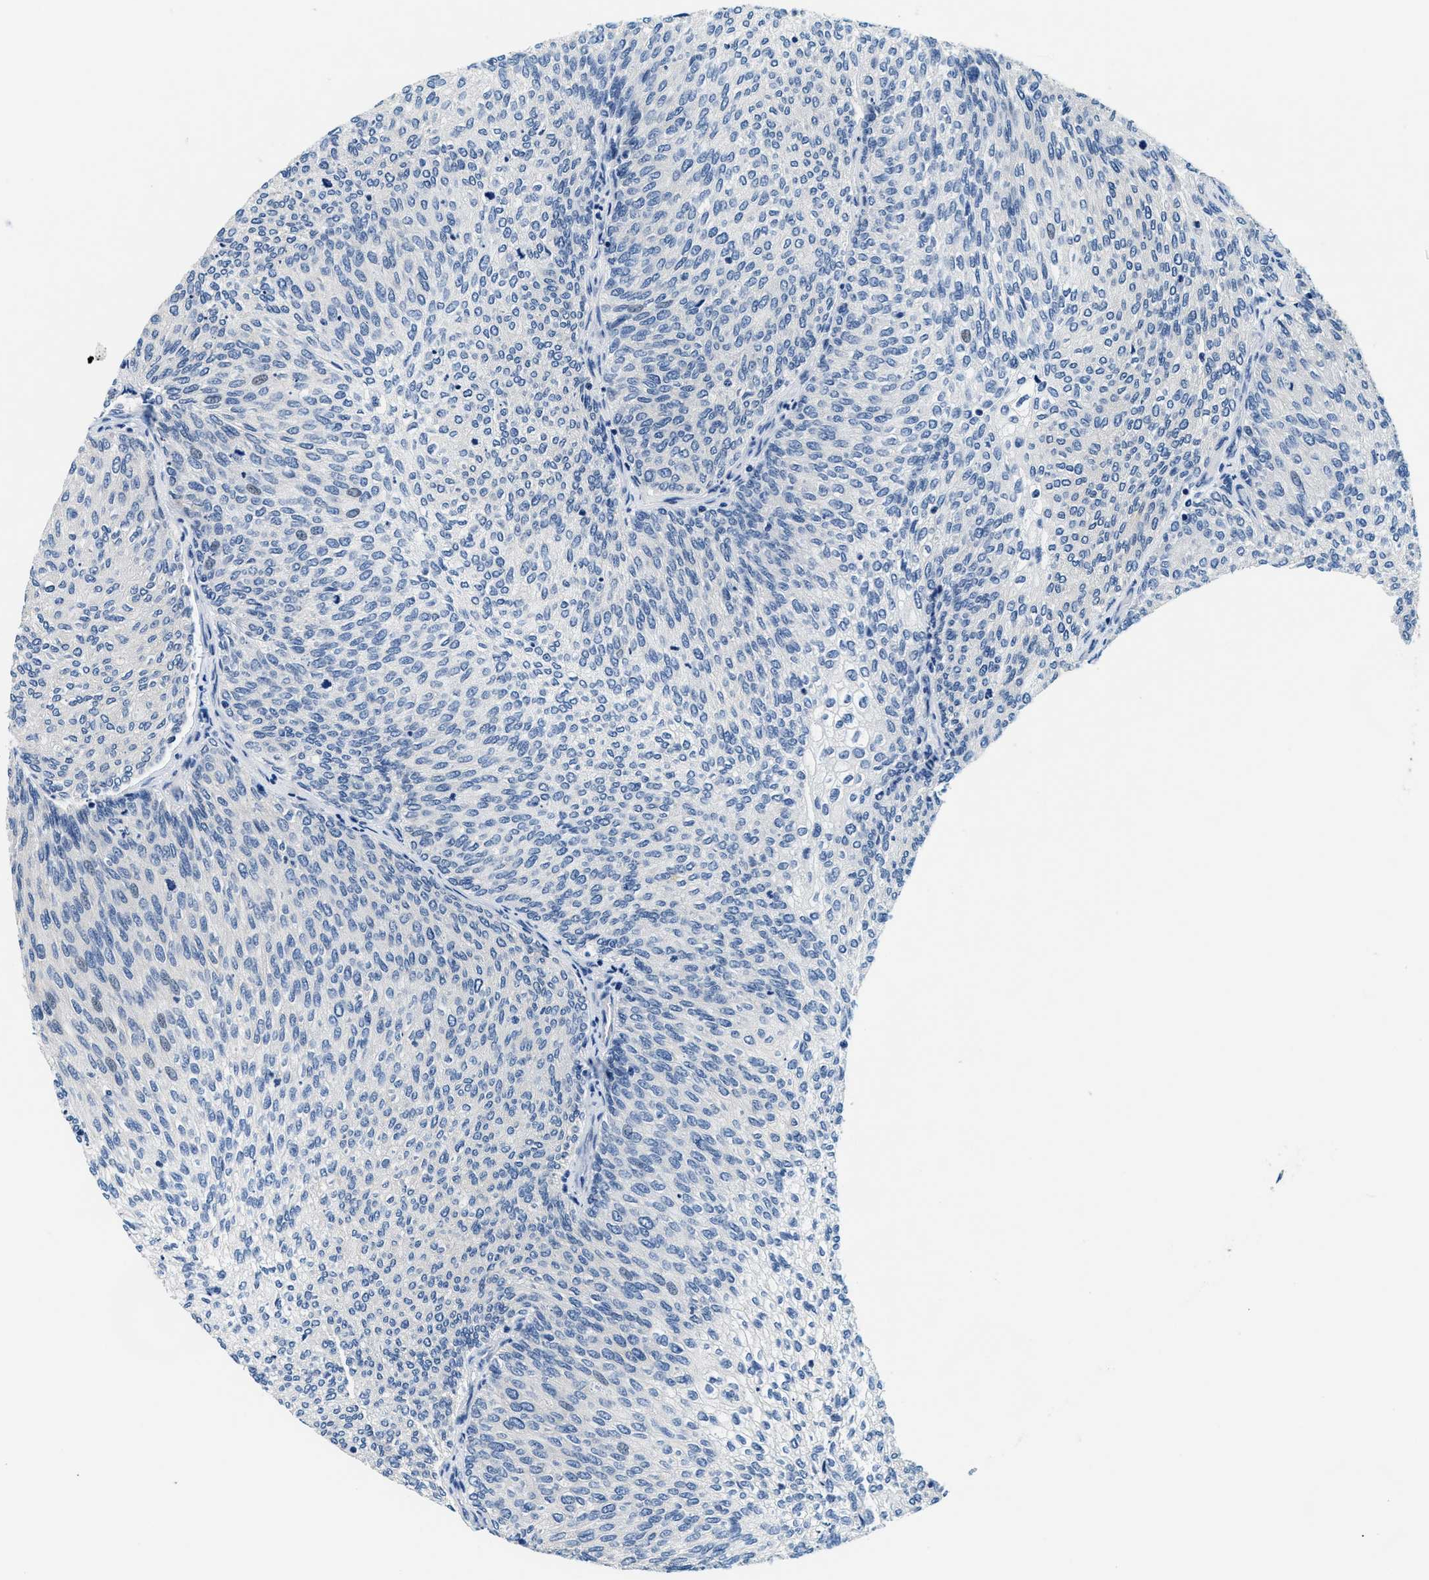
{"staining": {"intensity": "negative", "quantity": "none", "location": "none"}, "tissue": "urothelial cancer", "cell_type": "Tumor cells", "image_type": "cancer", "snomed": [{"axis": "morphology", "description": "Urothelial carcinoma, Low grade"}, {"axis": "topography", "description": "Urinary bladder"}], "caption": "IHC histopathology image of neoplastic tissue: low-grade urothelial carcinoma stained with DAB (3,3'-diaminobenzidine) exhibits no significant protein expression in tumor cells.", "gene": "GSTM3", "patient": {"sex": "female", "age": 79}}